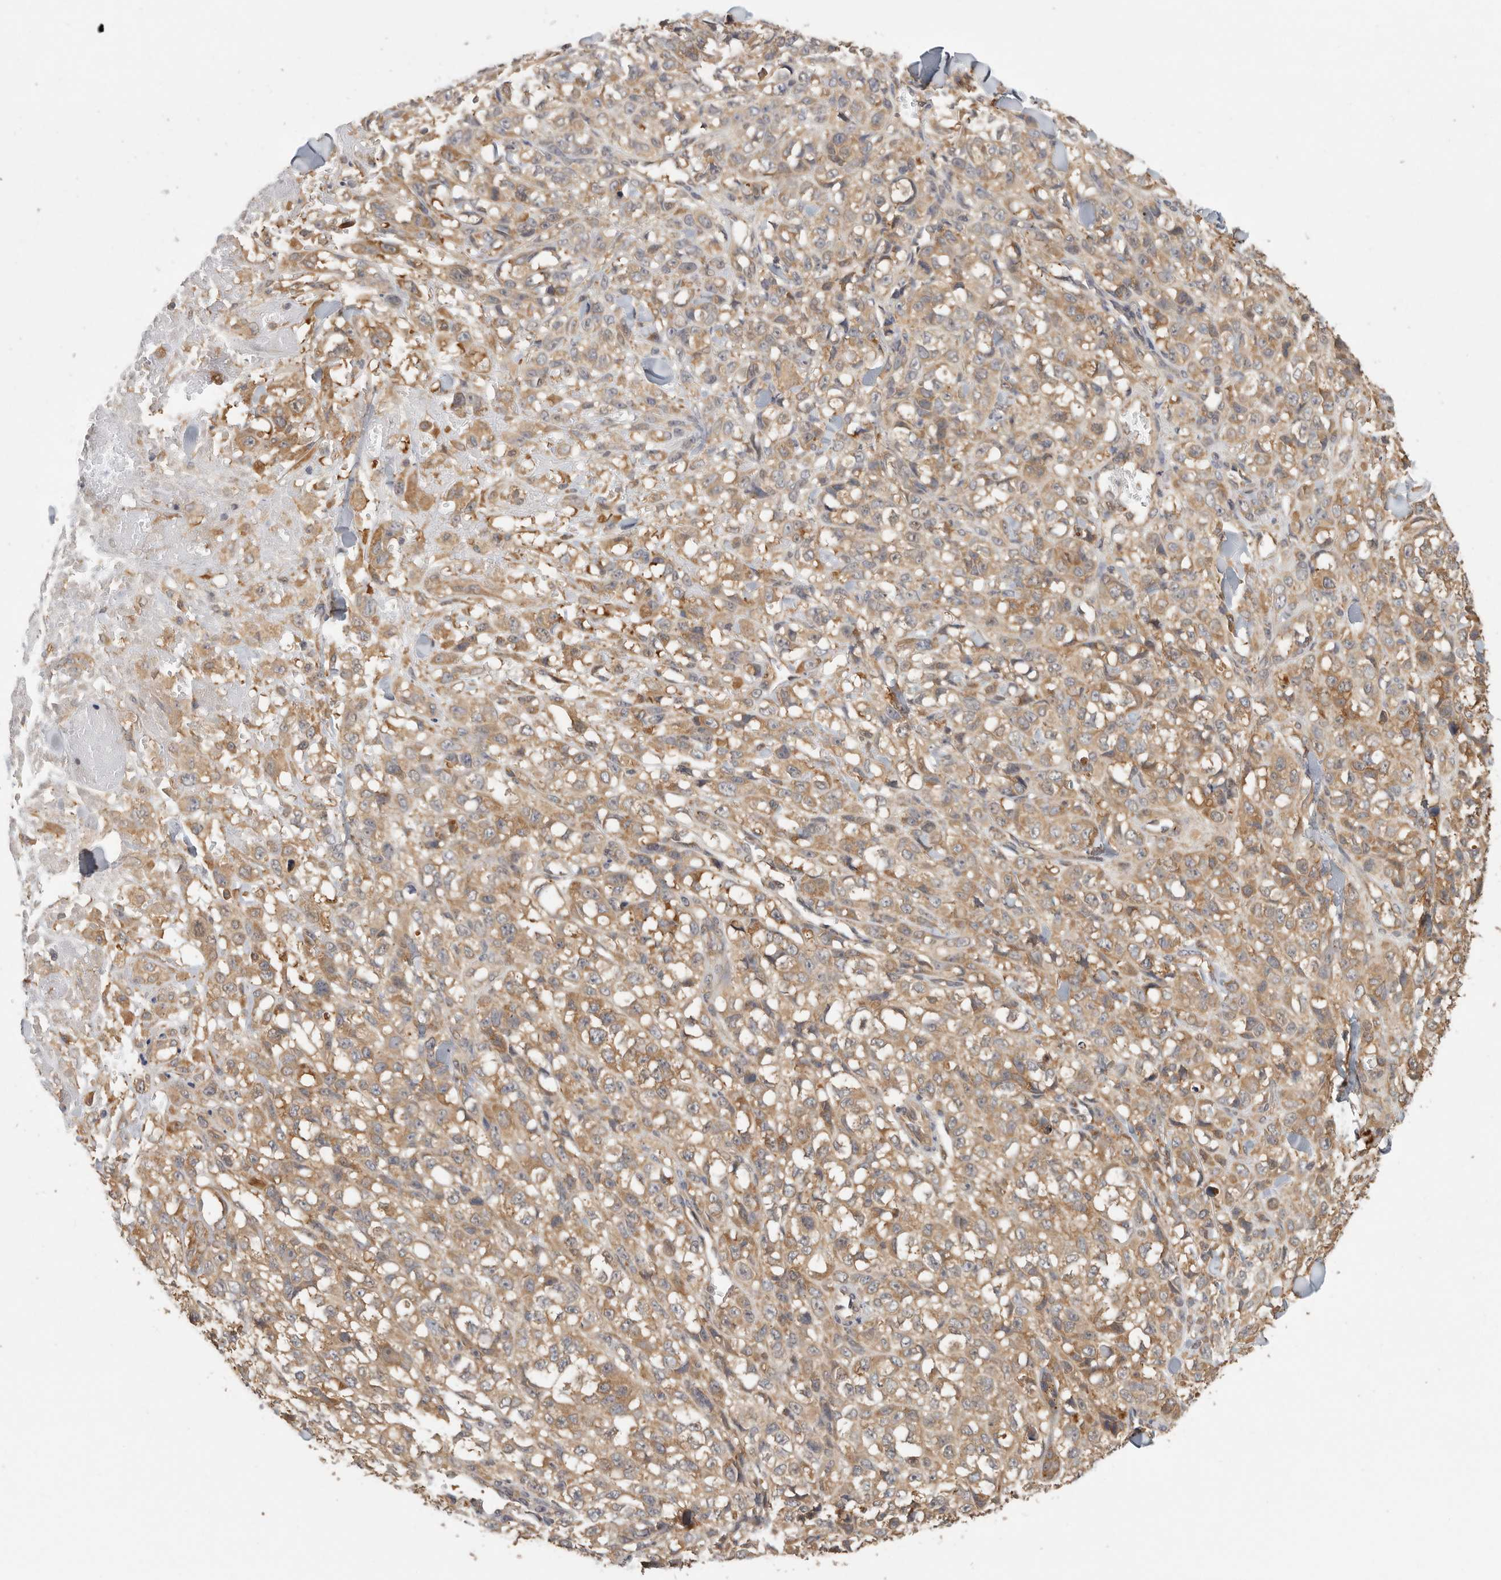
{"staining": {"intensity": "moderate", "quantity": ">75%", "location": "cytoplasmic/membranous"}, "tissue": "melanoma", "cell_type": "Tumor cells", "image_type": "cancer", "snomed": [{"axis": "morphology", "description": "Malignant melanoma, Metastatic site"}, {"axis": "topography", "description": "Skin"}], "caption": "Malignant melanoma (metastatic site) was stained to show a protein in brown. There is medium levels of moderate cytoplasmic/membranous staining in about >75% of tumor cells. Using DAB (brown) and hematoxylin (blue) stains, captured at high magnification using brightfield microscopy.", "gene": "CCT8", "patient": {"sex": "female", "age": 72}}